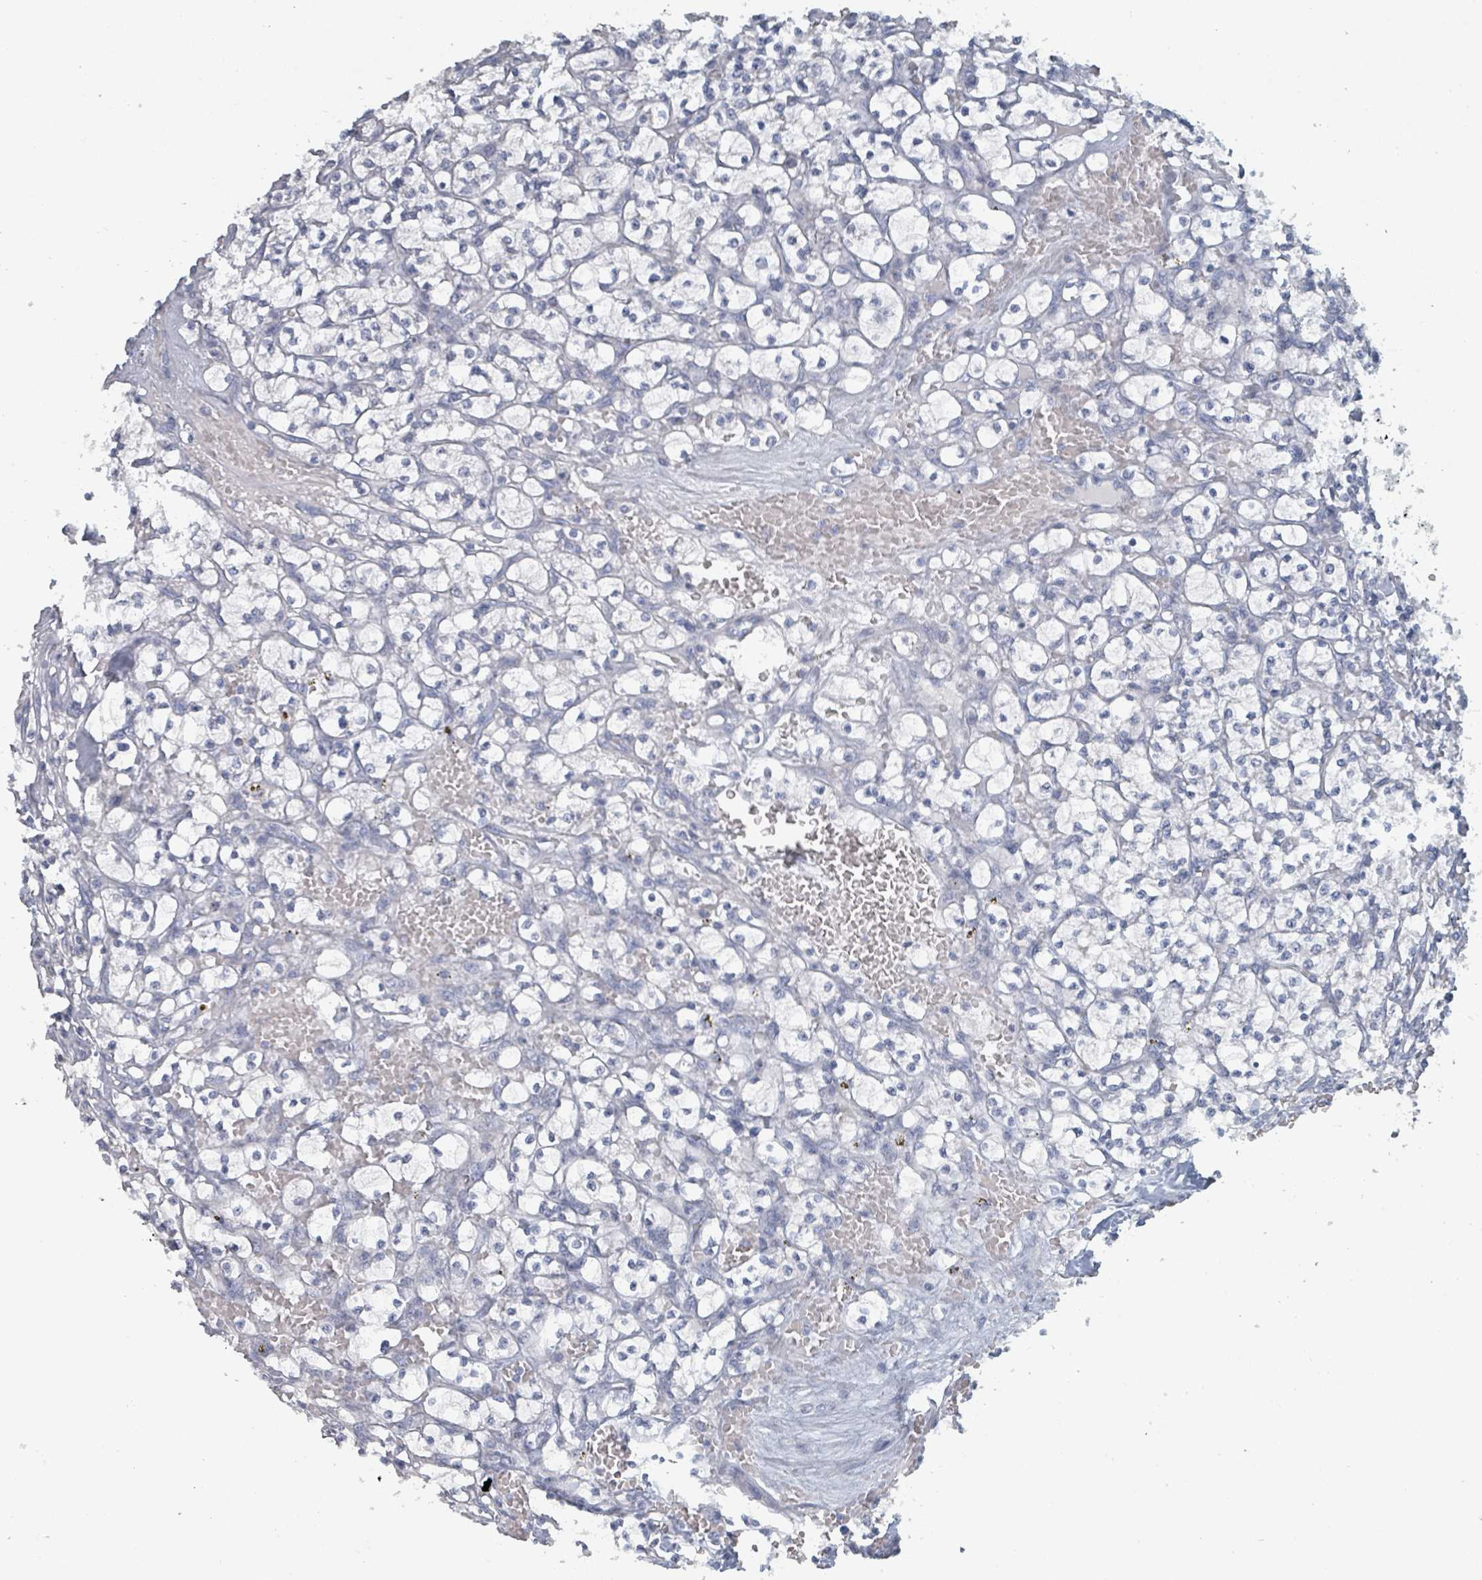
{"staining": {"intensity": "negative", "quantity": "none", "location": "none"}, "tissue": "renal cancer", "cell_type": "Tumor cells", "image_type": "cancer", "snomed": [{"axis": "morphology", "description": "Adenocarcinoma, NOS"}, {"axis": "topography", "description": "Kidney"}], "caption": "Tumor cells show no significant positivity in renal adenocarcinoma.", "gene": "HEATR5A", "patient": {"sex": "female", "age": 64}}